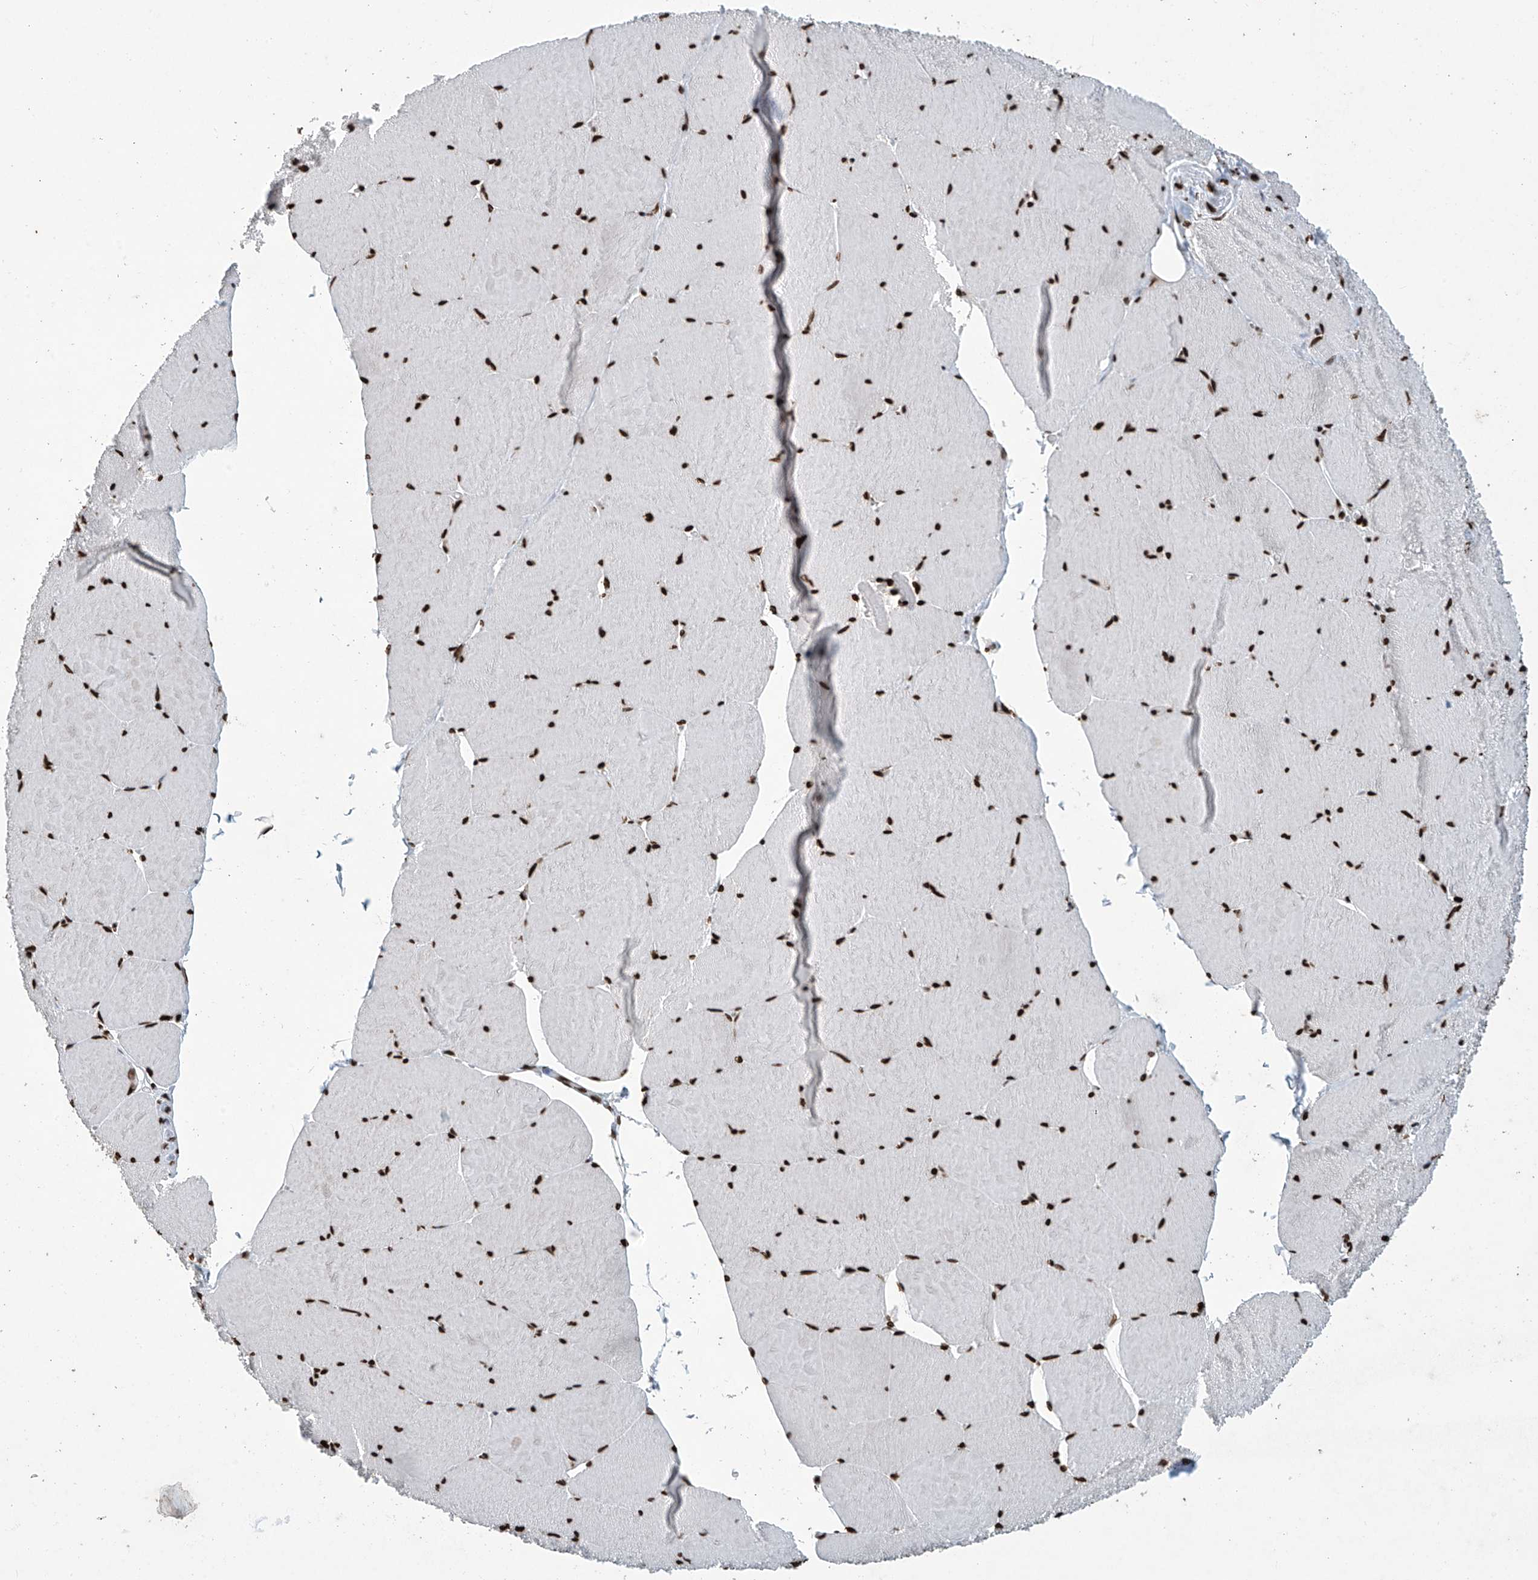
{"staining": {"intensity": "strong", "quantity": ">75%", "location": "nuclear"}, "tissue": "skeletal muscle", "cell_type": "Myocytes", "image_type": "normal", "snomed": [{"axis": "morphology", "description": "Normal tissue, NOS"}, {"axis": "topography", "description": "Skeletal muscle"}, {"axis": "topography", "description": "Head-Neck"}], "caption": "A high amount of strong nuclear expression is appreciated in about >75% of myocytes in unremarkable skeletal muscle. The protein of interest is stained brown, and the nuclei are stained in blue (DAB (3,3'-diaminobenzidine) IHC with brightfield microscopy, high magnification).", "gene": "H4C16", "patient": {"sex": "male", "age": 66}}